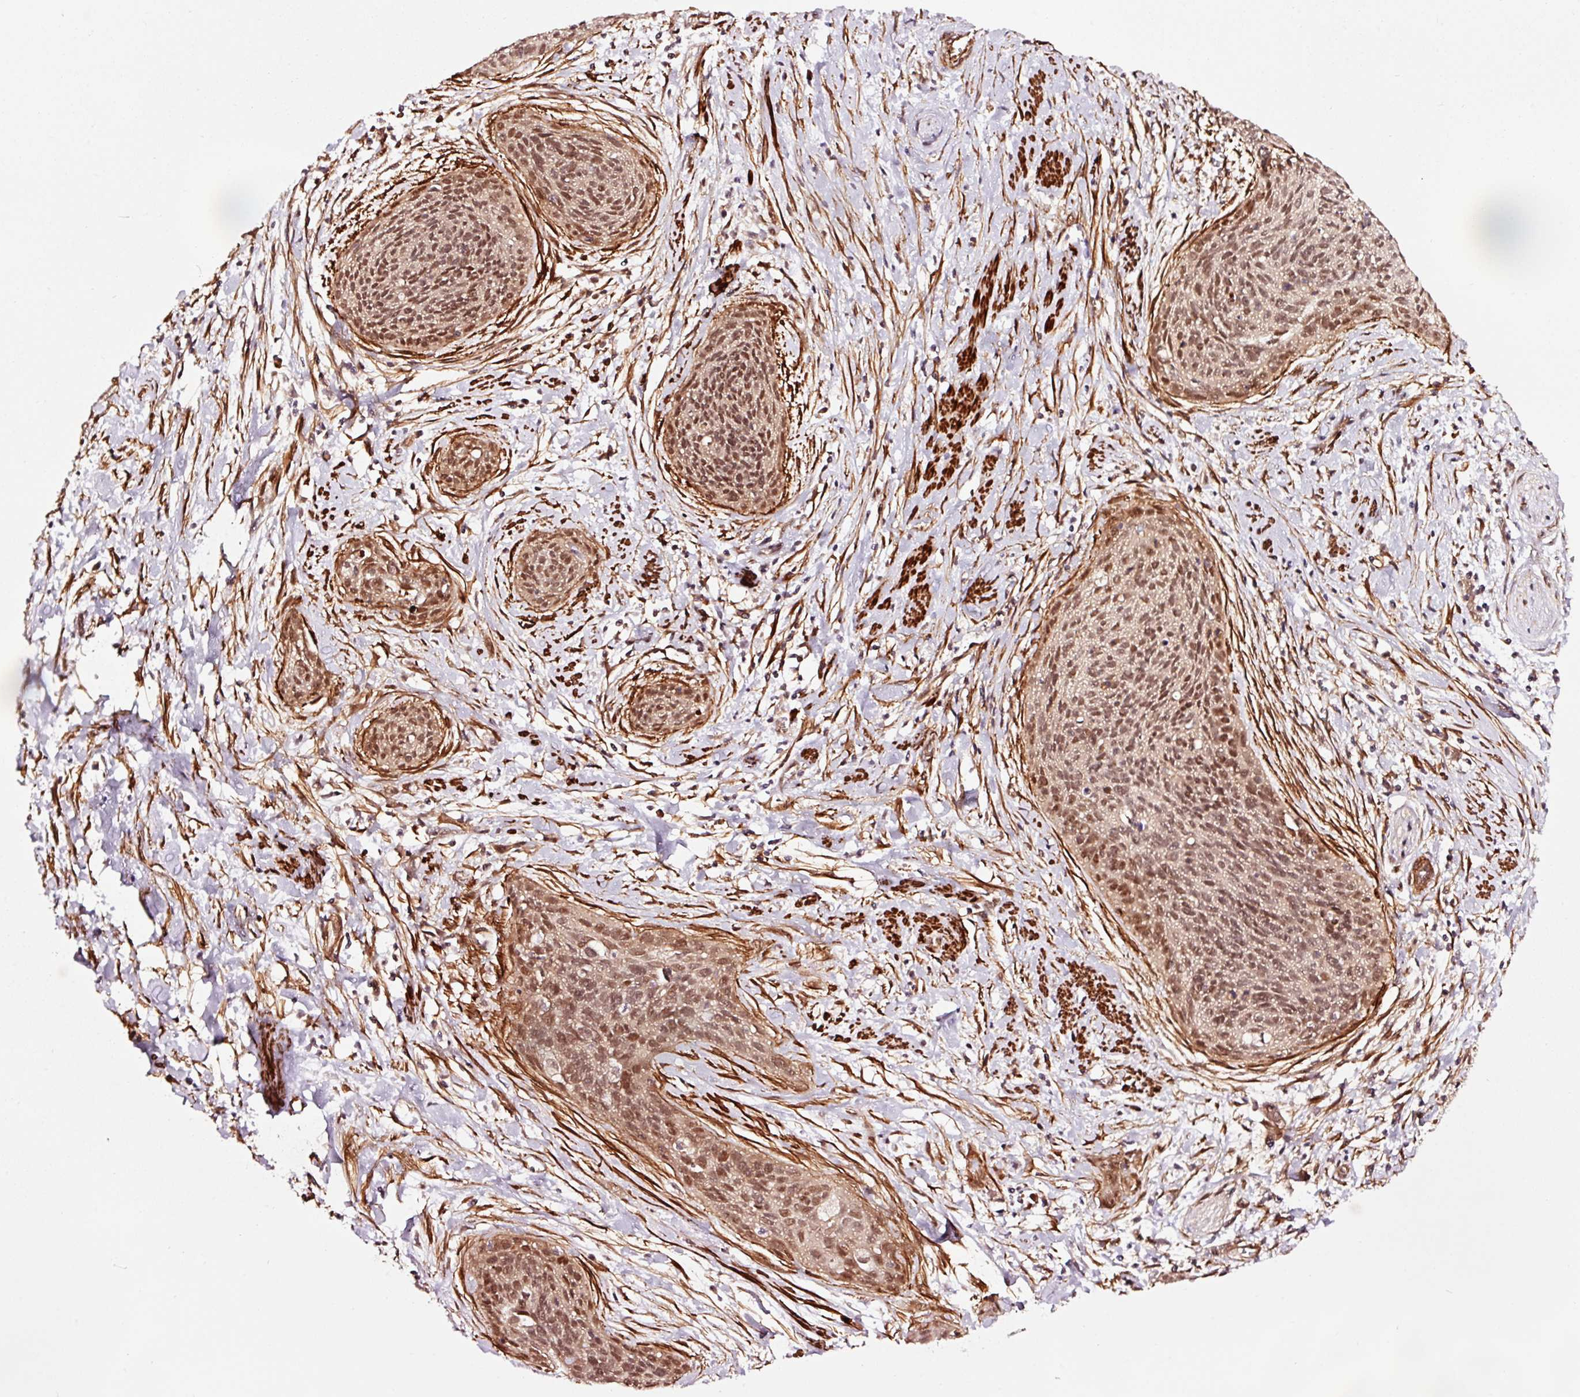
{"staining": {"intensity": "moderate", "quantity": ">75%", "location": "nuclear"}, "tissue": "cervical cancer", "cell_type": "Tumor cells", "image_type": "cancer", "snomed": [{"axis": "morphology", "description": "Squamous cell carcinoma, NOS"}, {"axis": "topography", "description": "Cervix"}], "caption": "Human cervical cancer (squamous cell carcinoma) stained with a brown dye demonstrates moderate nuclear positive staining in approximately >75% of tumor cells.", "gene": "TPM1", "patient": {"sex": "female", "age": 55}}